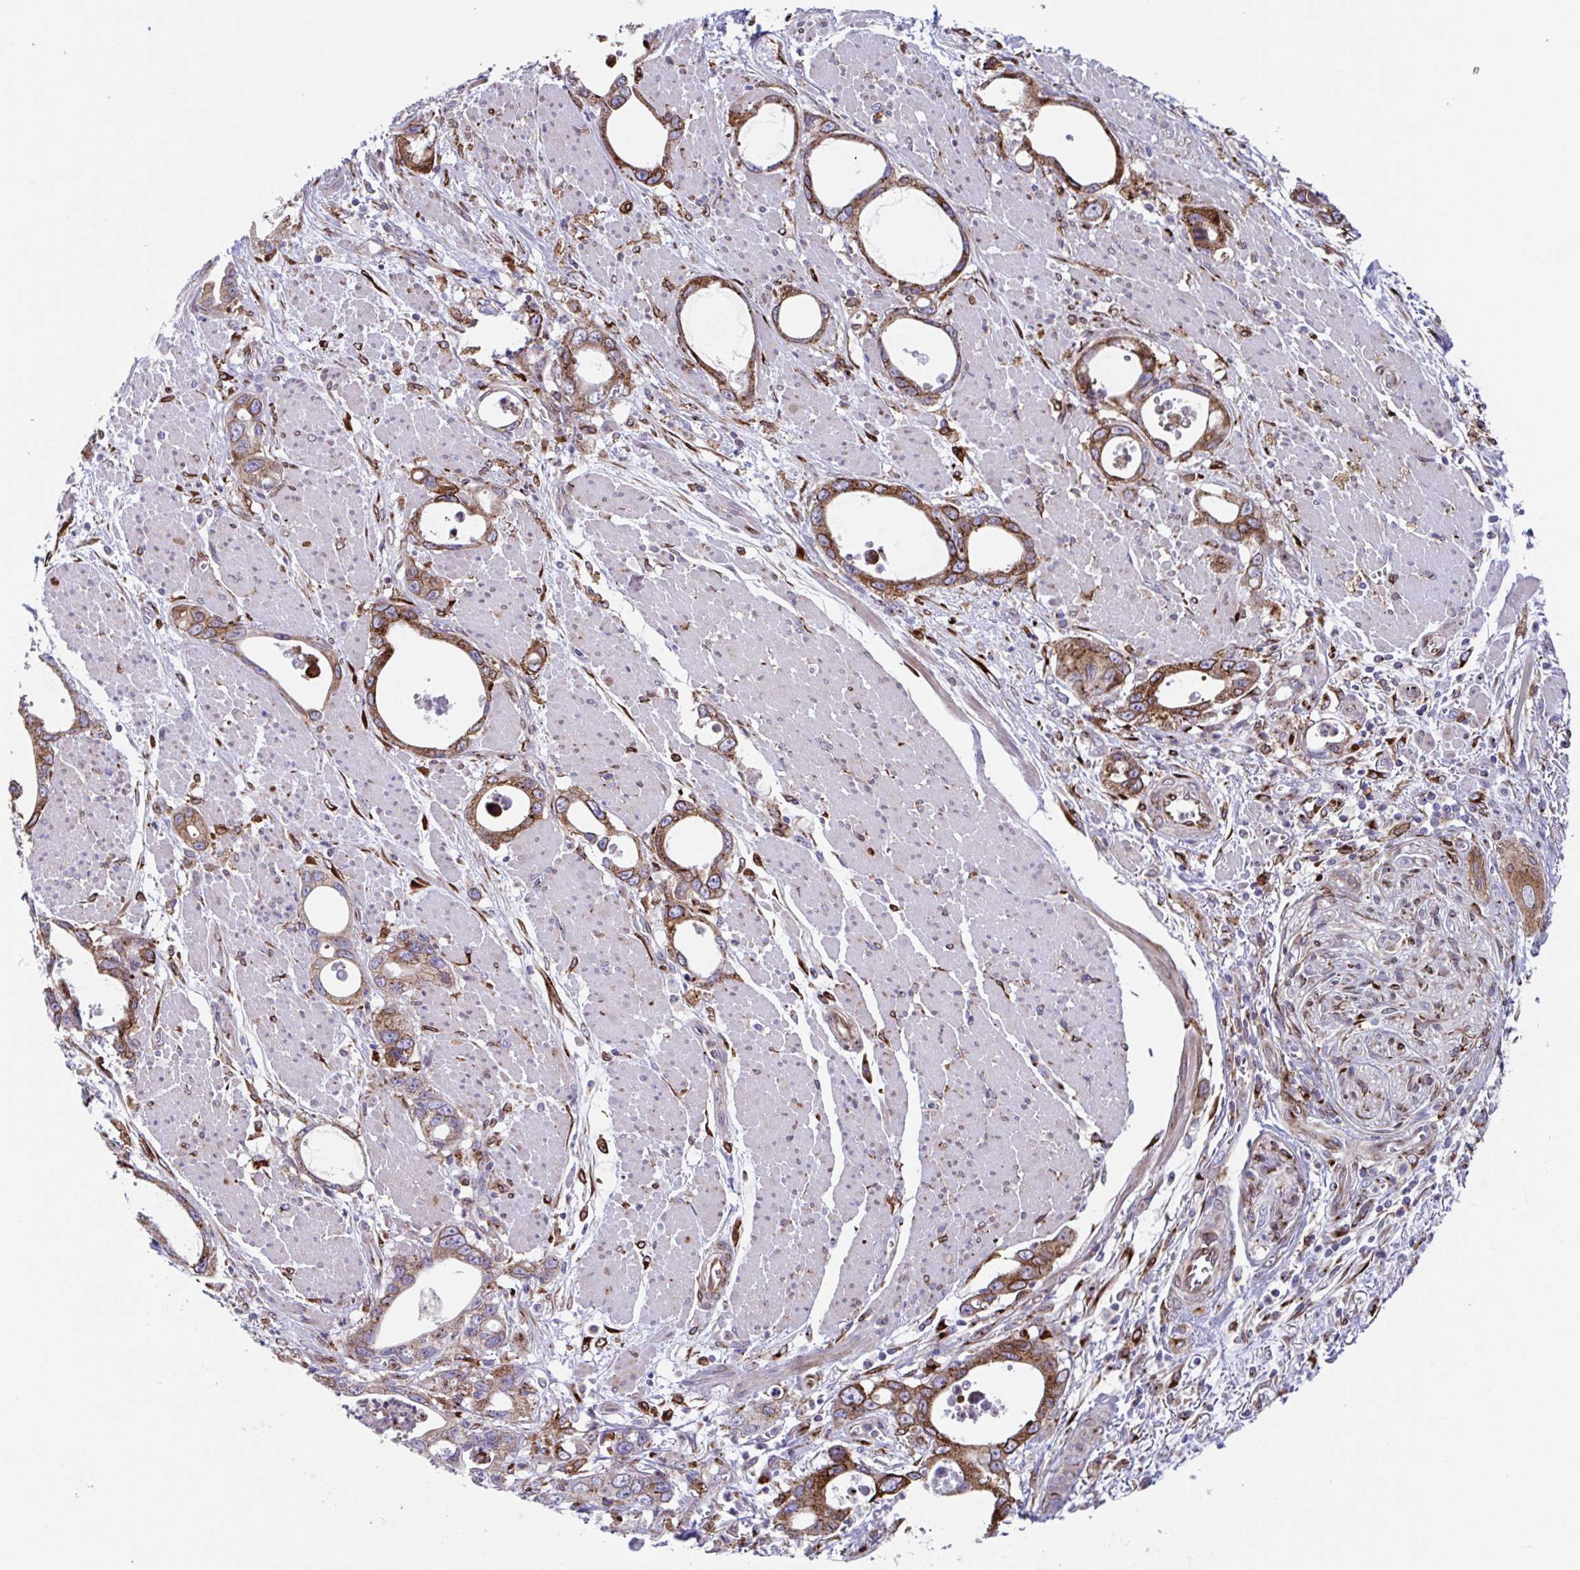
{"staining": {"intensity": "moderate", "quantity": ">75%", "location": "cytoplasmic/membranous"}, "tissue": "stomach cancer", "cell_type": "Tumor cells", "image_type": "cancer", "snomed": [{"axis": "morphology", "description": "Adenocarcinoma, NOS"}, {"axis": "topography", "description": "Stomach, upper"}], "caption": "Approximately >75% of tumor cells in human stomach adenocarcinoma display moderate cytoplasmic/membranous protein positivity as visualized by brown immunohistochemical staining.", "gene": "RFK", "patient": {"sex": "male", "age": 74}}